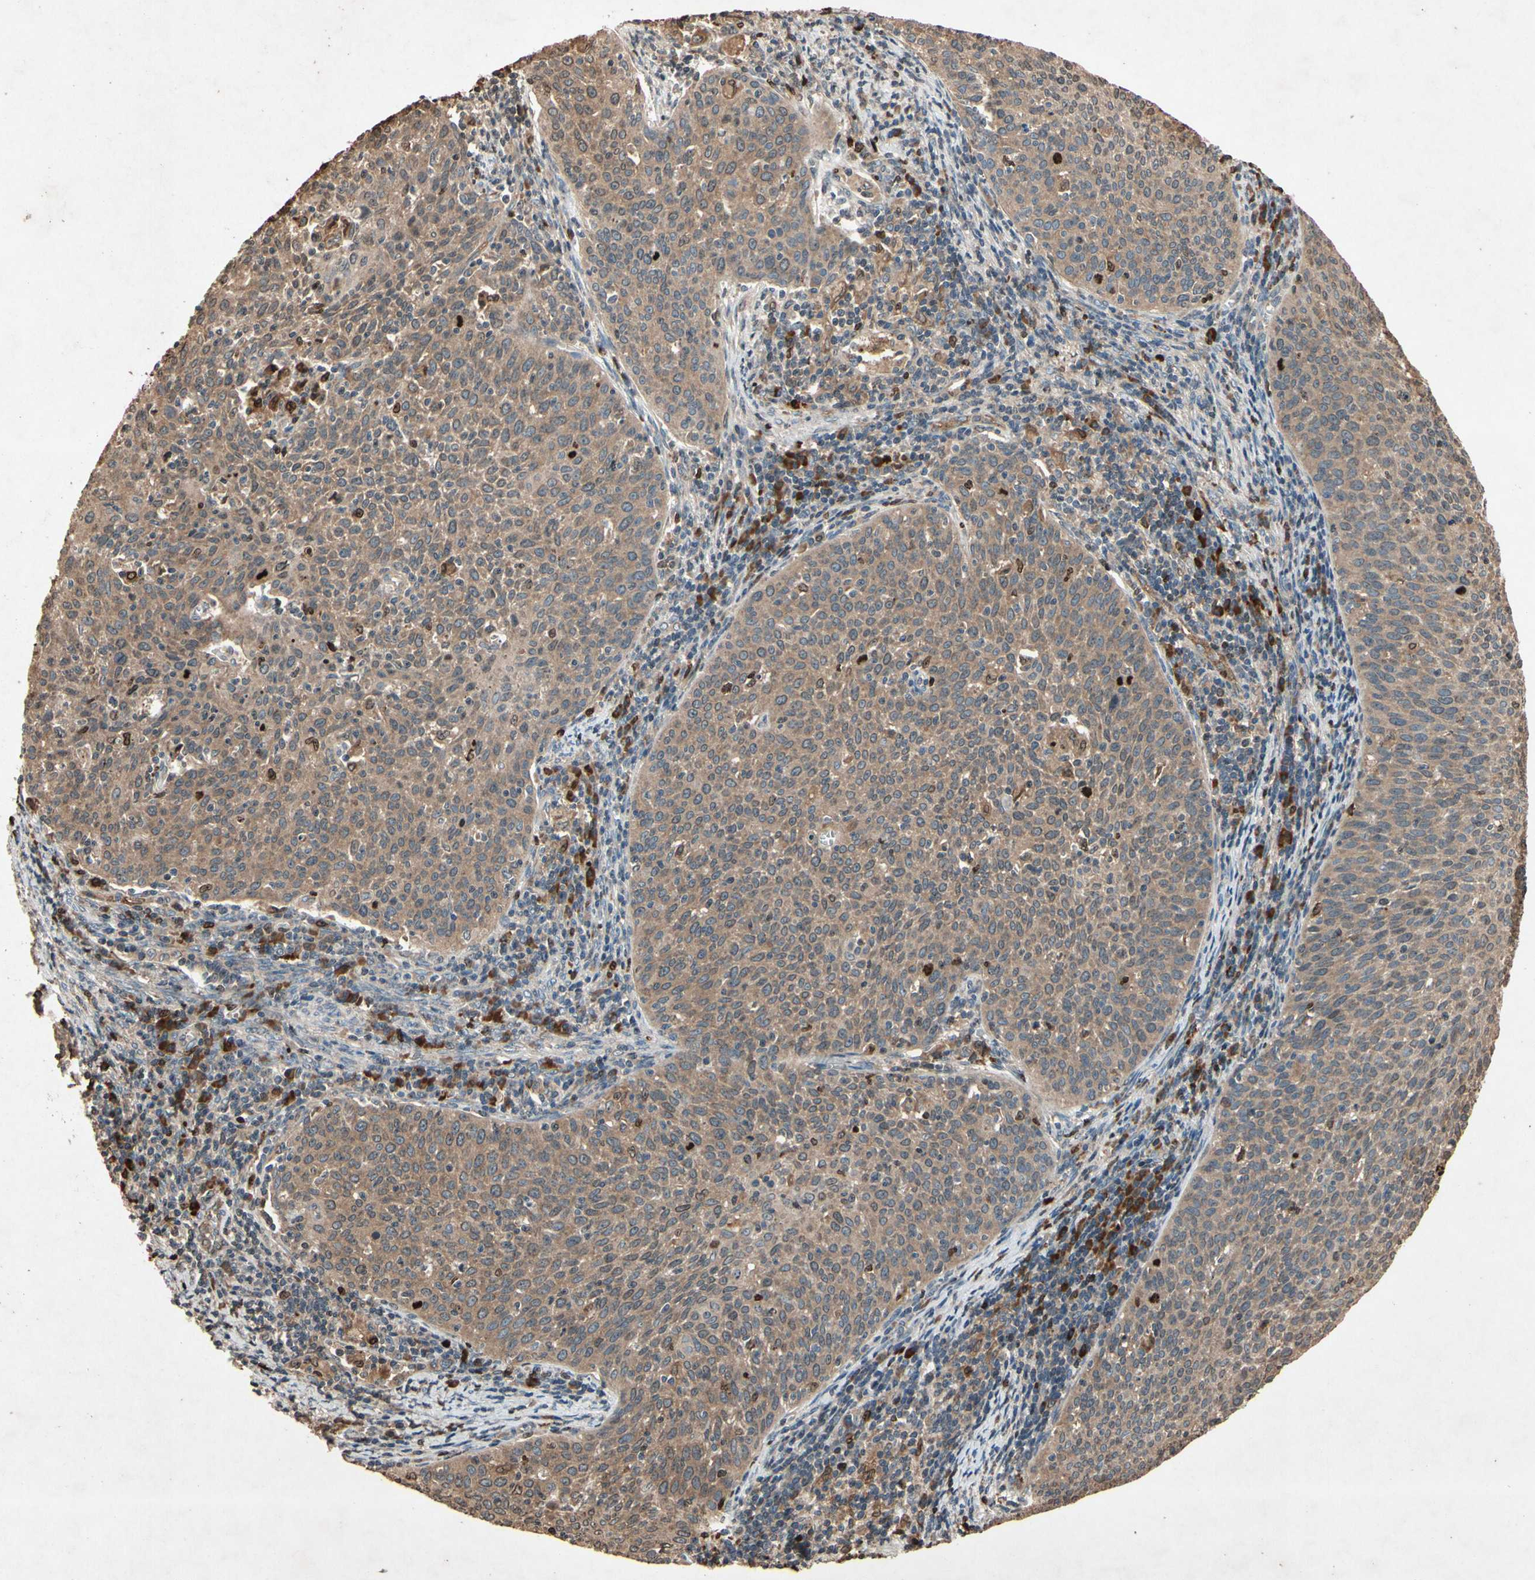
{"staining": {"intensity": "moderate", "quantity": ">75%", "location": "cytoplasmic/membranous"}, "tissue": "cervical cancer", "cell_type": "Tumor cells", "image_type": "cancer", "snomed": [{"axis": "morphology", "description": "Squamous cell carcinoma, NOS"}, {"axis": "topography", "description": "Cervix"}], "caption": "Approximately >75% of tumor cells in cervical squamous cell carcinoma display moderate cytoplasmic/membranous protein staining as visualized by brown immunohistochemical staining.", "gene": "PRDX4", "patient": {"sex": "female", "age": 38}}